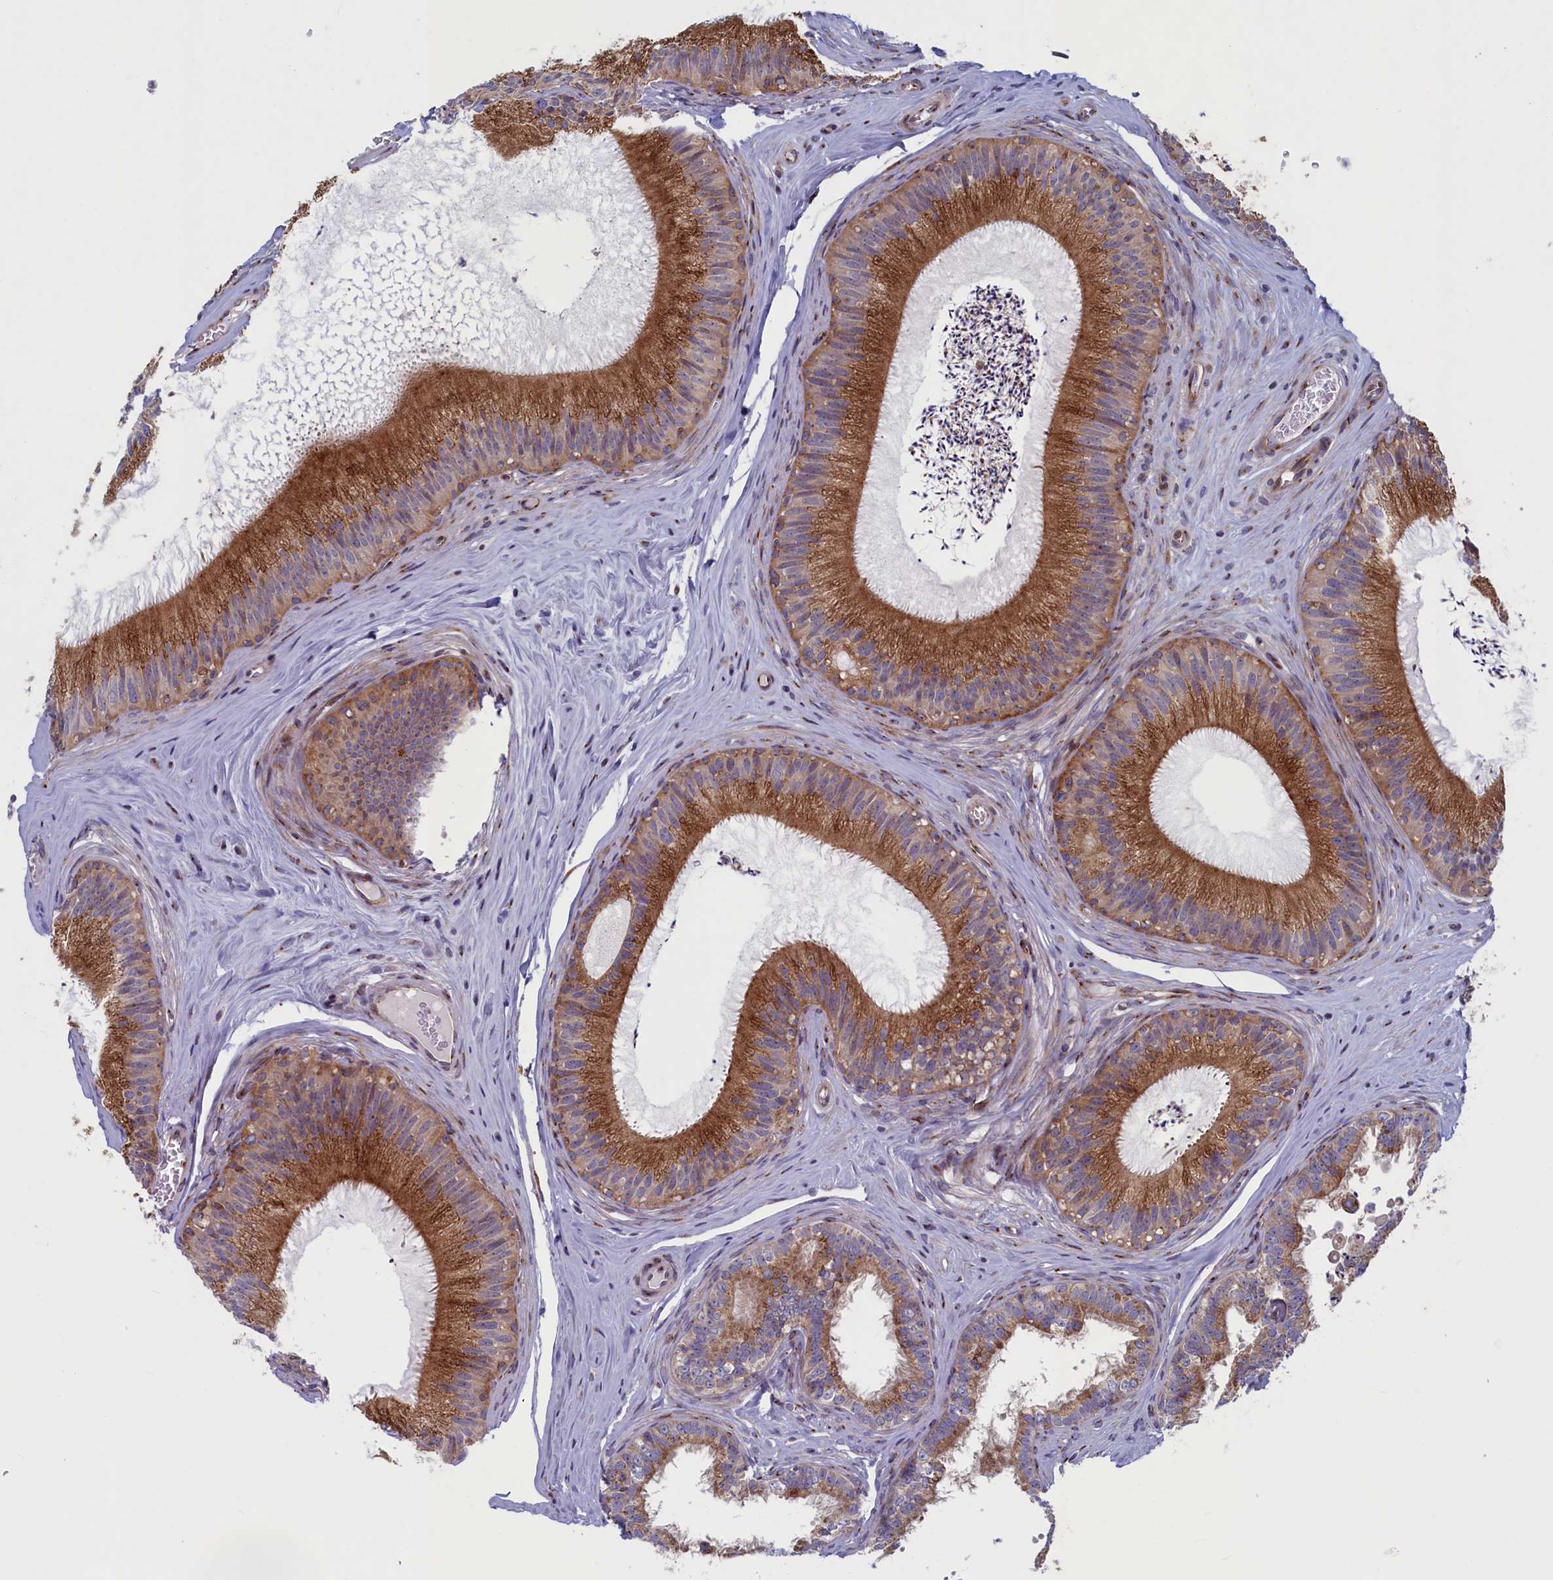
{"staining": {"intensity": "moderate", "quantity": "25%-75%", "location": "cytoplasmic/membranous"}, "tissue": "epididymis", "cell_type": "Glandular cells", "image_type": "normal", "snomed": [{"axis": "morphology", "description": "Normal tissue, NOS"}, {"axis": "topography", "description": "Epididymis"}], "caption": "The micrograph exhibits staining of normal epididymis, revealing moderate cytoplasmic/membranous protein positivity (brown color) within glandular cells.", "gene": "MTFMT", "patient": {"sex": "male", "age": 46}}